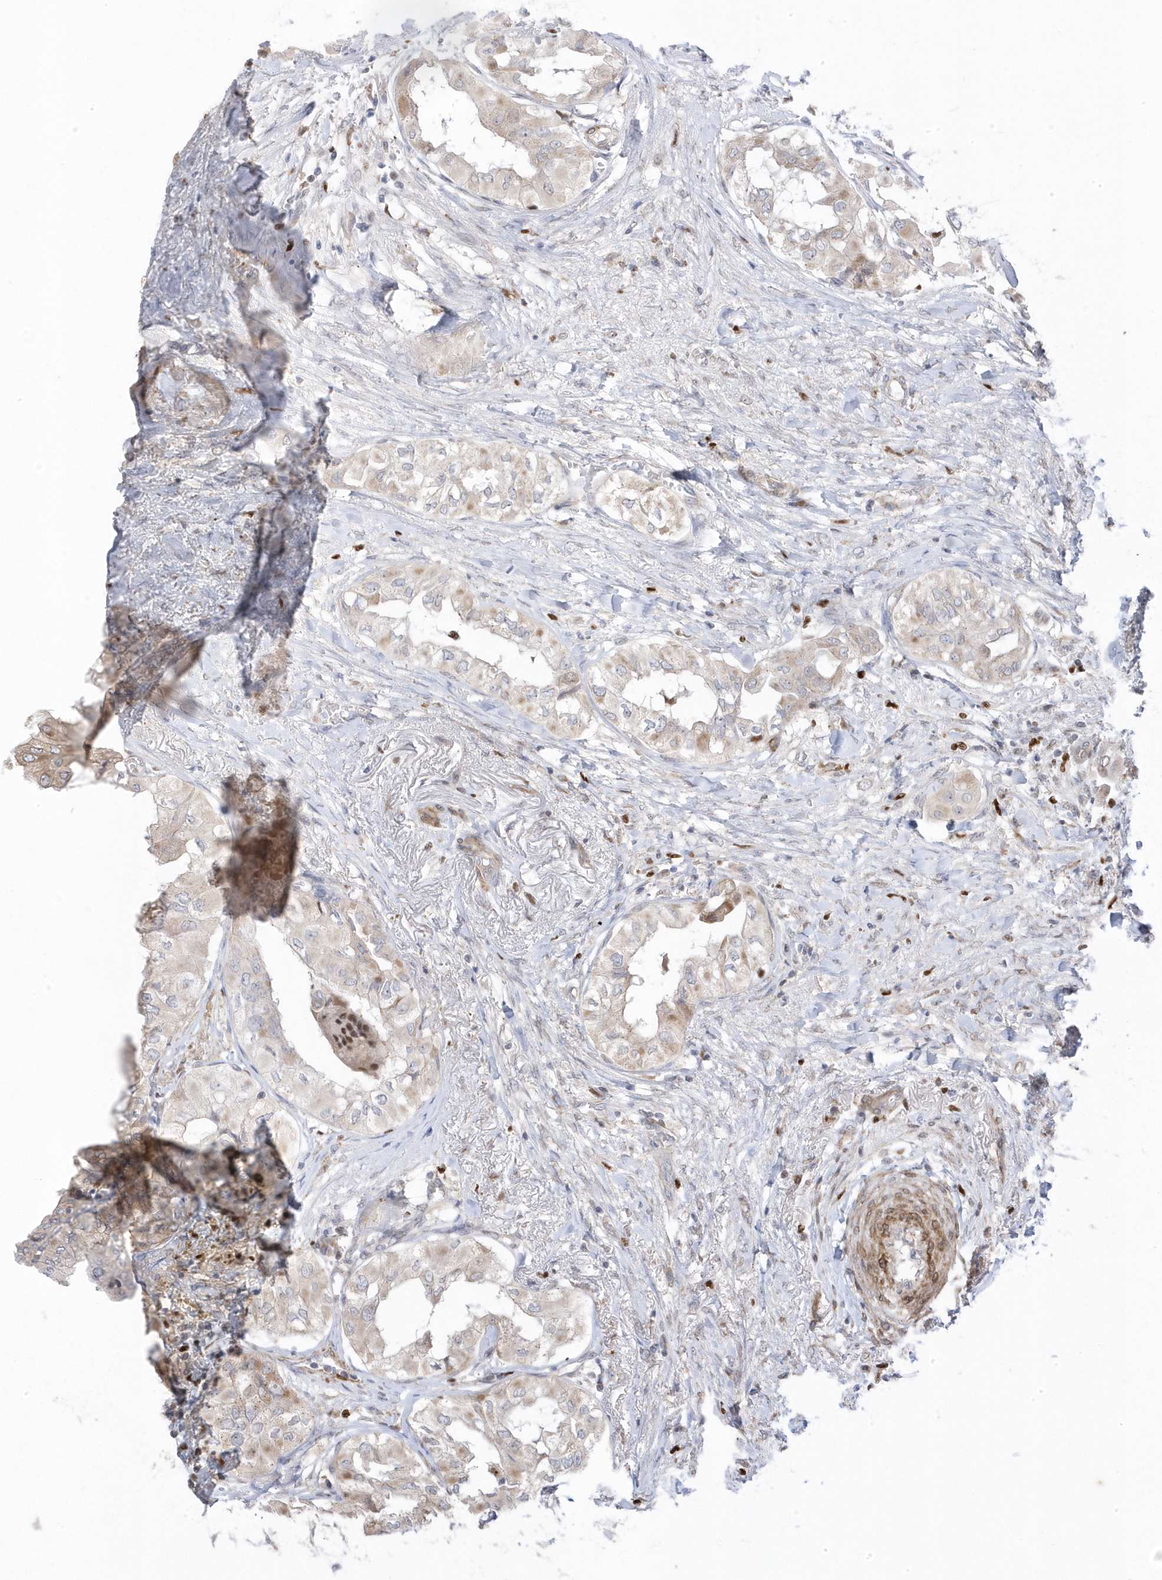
{"staining": {"intensity": "weak", "quantity": "25%-75%", "location": "cytoplasmic/membranous"}, "tissue": "thyroid cancer", "cell_type": "Tumor cells", "image_type": "cancer", "snomed": [{"axis": "morphology", "description": "Papillary adenocarcinoma, NOS"}, {"axis": "topography", "description": "Thyroid gland"}], "caption": "Thyroid papillary adenocarcinoma stained for a protein (brown) displays weak cytoplasmic/membranous positive staining in about 25%-75% of tumor cells.", "gene": "GTPBP6", "patient": {"sex": "female", "age": 59}}